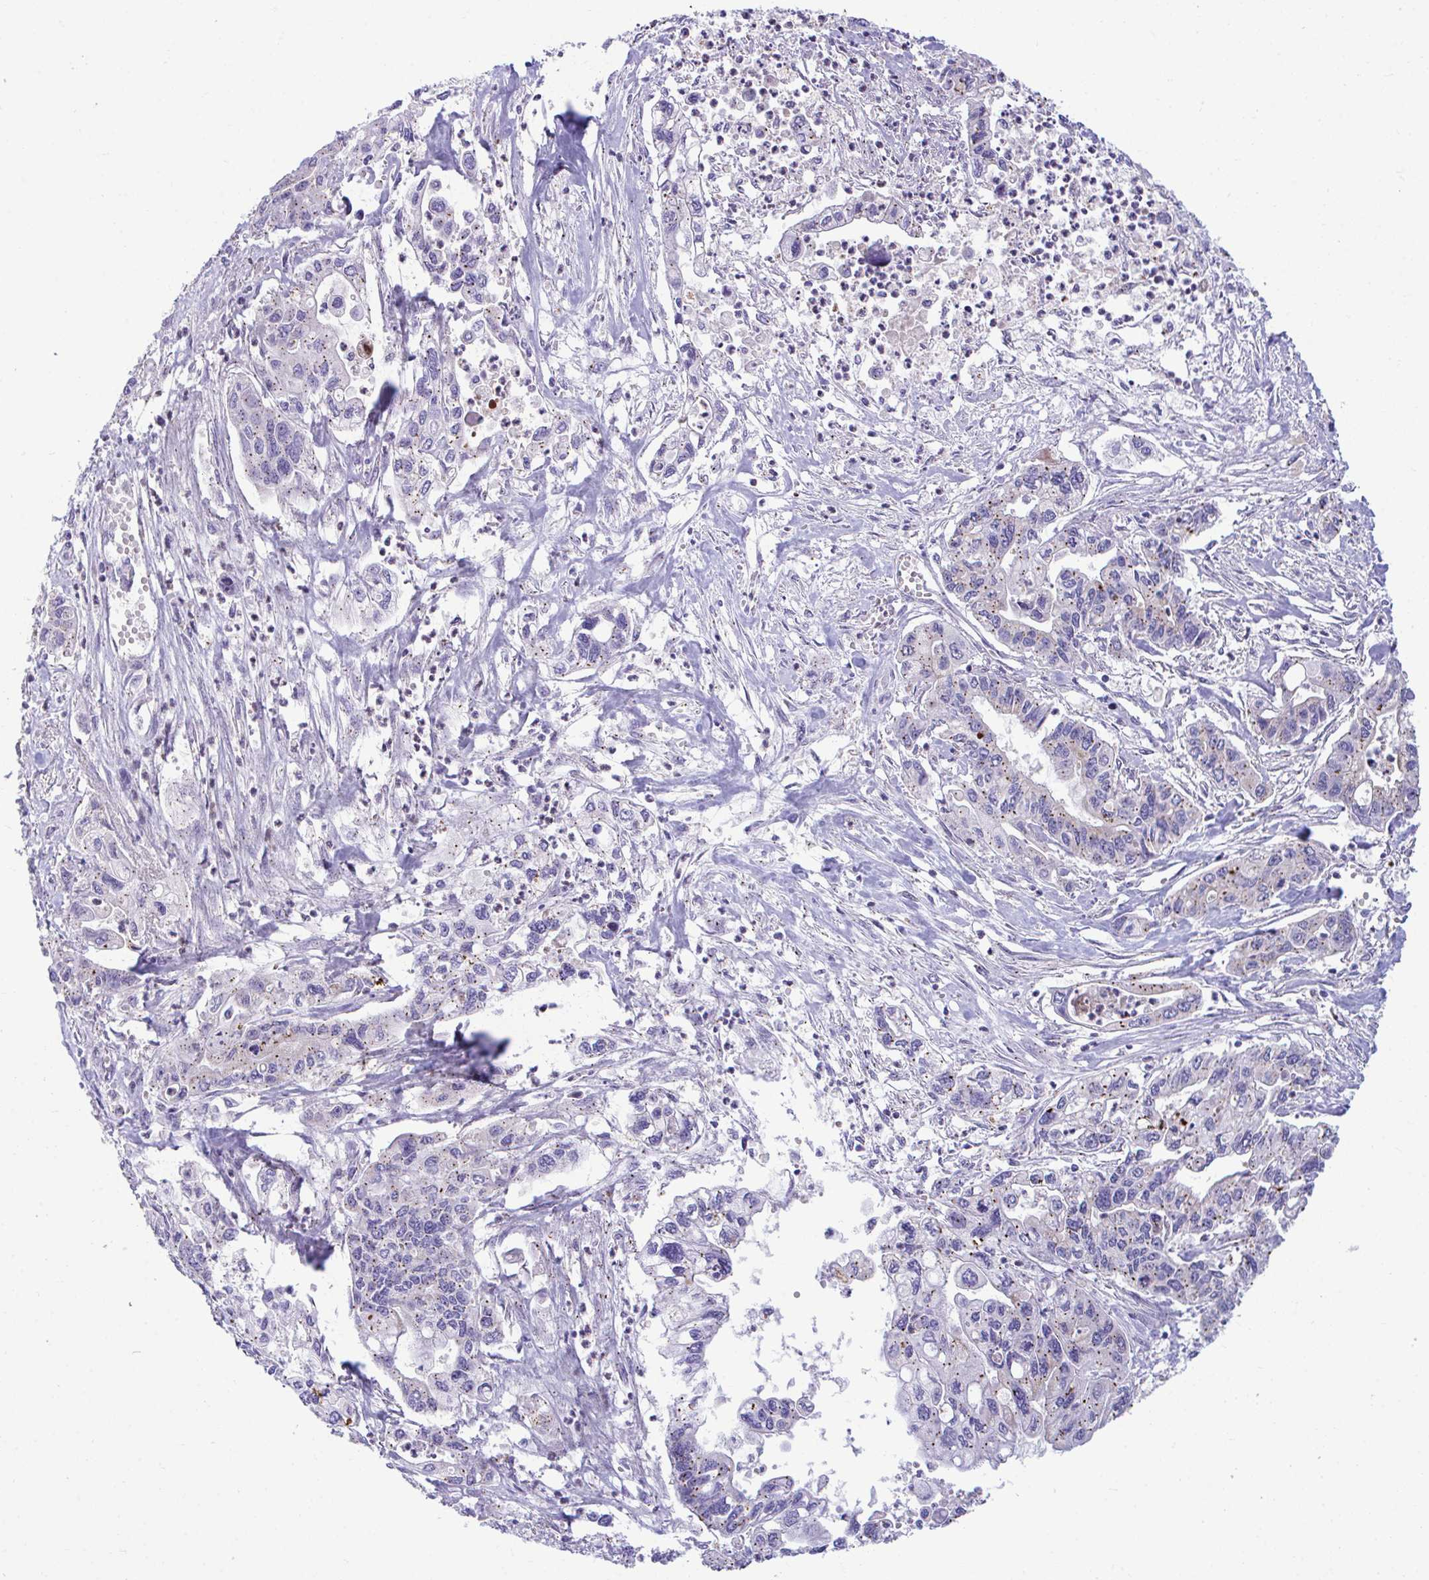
{"staining": {"intensity": "weak", "quantity": "<25%", "location": "cytoplasmic/membranous"}, "tissue": "pancreatic cancer", "cell_type": "Tumor cells", "image_type": "cancer", "snomed": [{"axis": "morphology", "description": "Adenocarcinoma, NOS"}, {"axis": "topography", "description": "Pancreas"}], "caption": "Immunohistochemistry (IHC) photomicrograph of human pancreatic cancer stained for a protein (brown), which reveals no staining in tumor cells.", "gene": "MRPS16", "patient": {"sex": "male", "age": 62}}